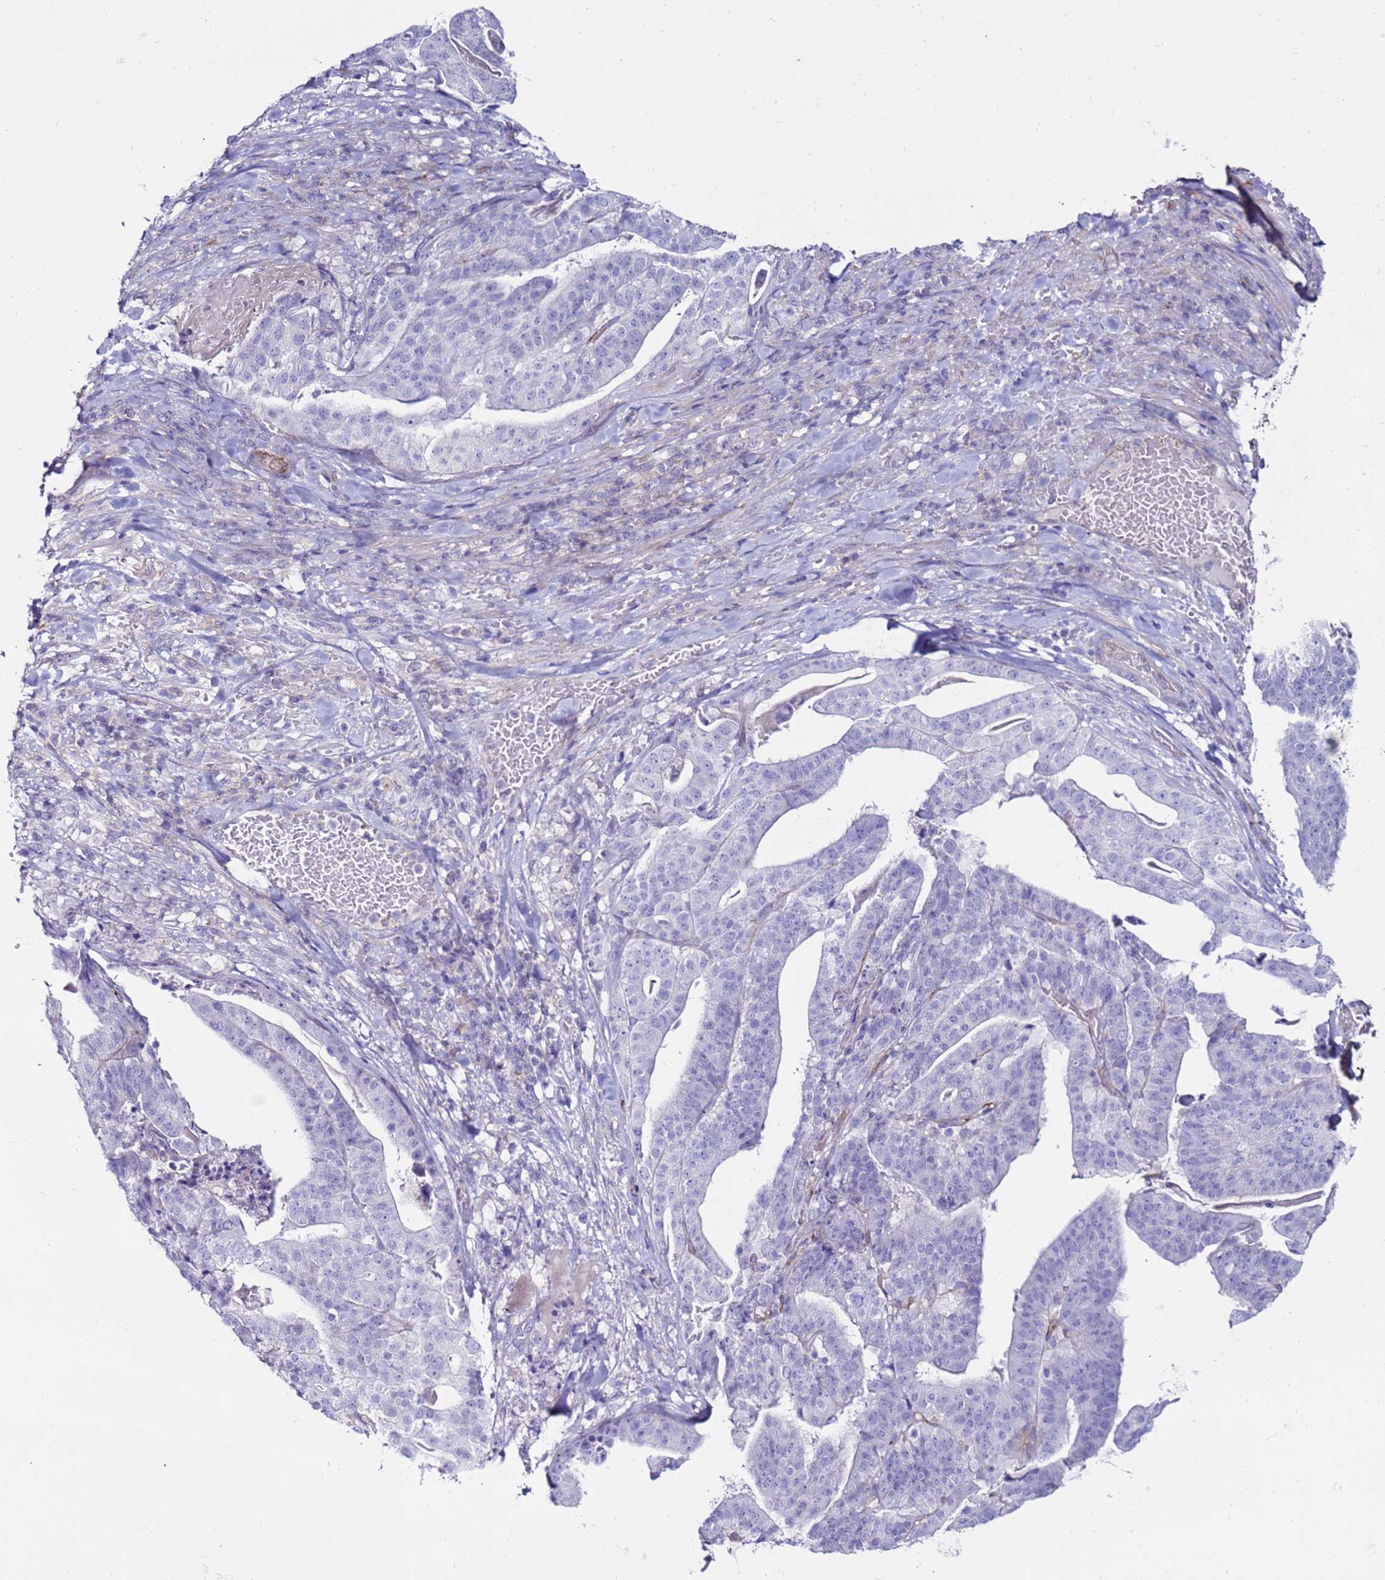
{"staining": {"intensity": "negative", "quantity": "none", "location": "none"}, "tissue": "stomach cancer", "cell_type": "Tumor cells", "image_type": "cancer", "snomed": [{"axis": "morphology", "description": "Adenocarcinoma, NOS"}, {"axis": "topography", "description": "Stomach"}], "caption": "High magnification brightfield microscopy of adenocarcinoma (stomach) stained with DAB (3,3'-diaminobenzidine) (brown) and counterstained with hematoxylin (blue): tumor cells show no significant positivity.", "gene": "CLEC4M", "patient": {"sex": "male", "age": 48}}